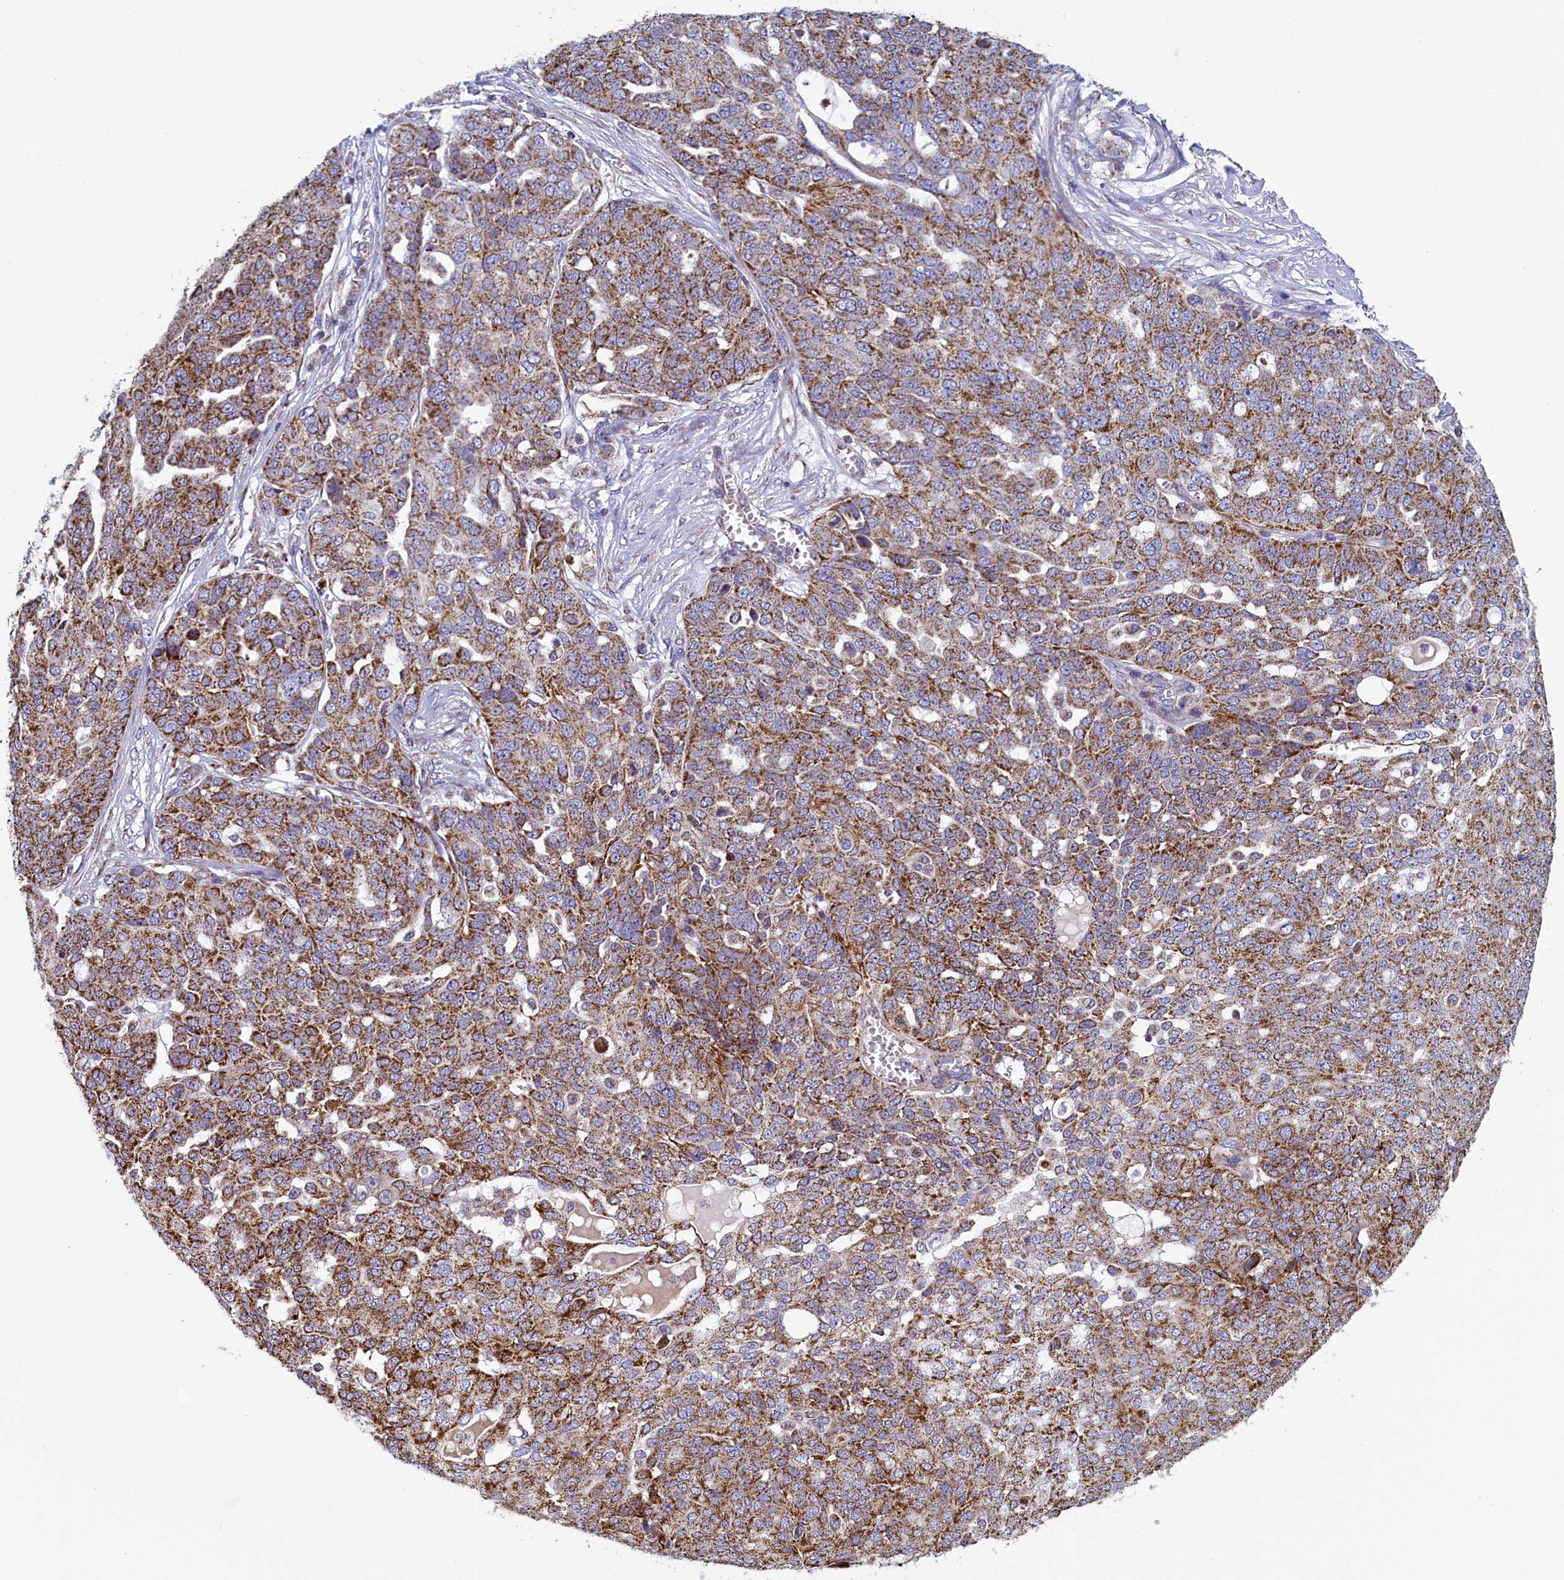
{"staining": {"intensity": "moderate", "quantity": ">75%", "location": "cytoplasmic/membranous"}, "tissue": "ovarian cancer", "cell_type": "Tumor cells", "image_type": "cancer", "snomed": [{"axis": "morphology", "description": "Cystadenocarcinoma, serous, NOS"}, {"axis": "topography", "description": "Soft tissue"}, {"axis": "topography", "description": "Ovary"}], "caption": "Immunohistochemistry (IHC) staining of ovarian cancer, which demonstrates medium levels of moderate cytoplasmic/membranous staining in about >75% of tumor cells indicating moderate cytoplasmic/membranous protein staining. The staining was performed using DAB (3,3'-diaminobenzidine) (brown) for protein detection and nuclei were counterstained in hematoxylin (blue).", "gene": "IFT122", "patient": {"sex": "female", "age": 57}}